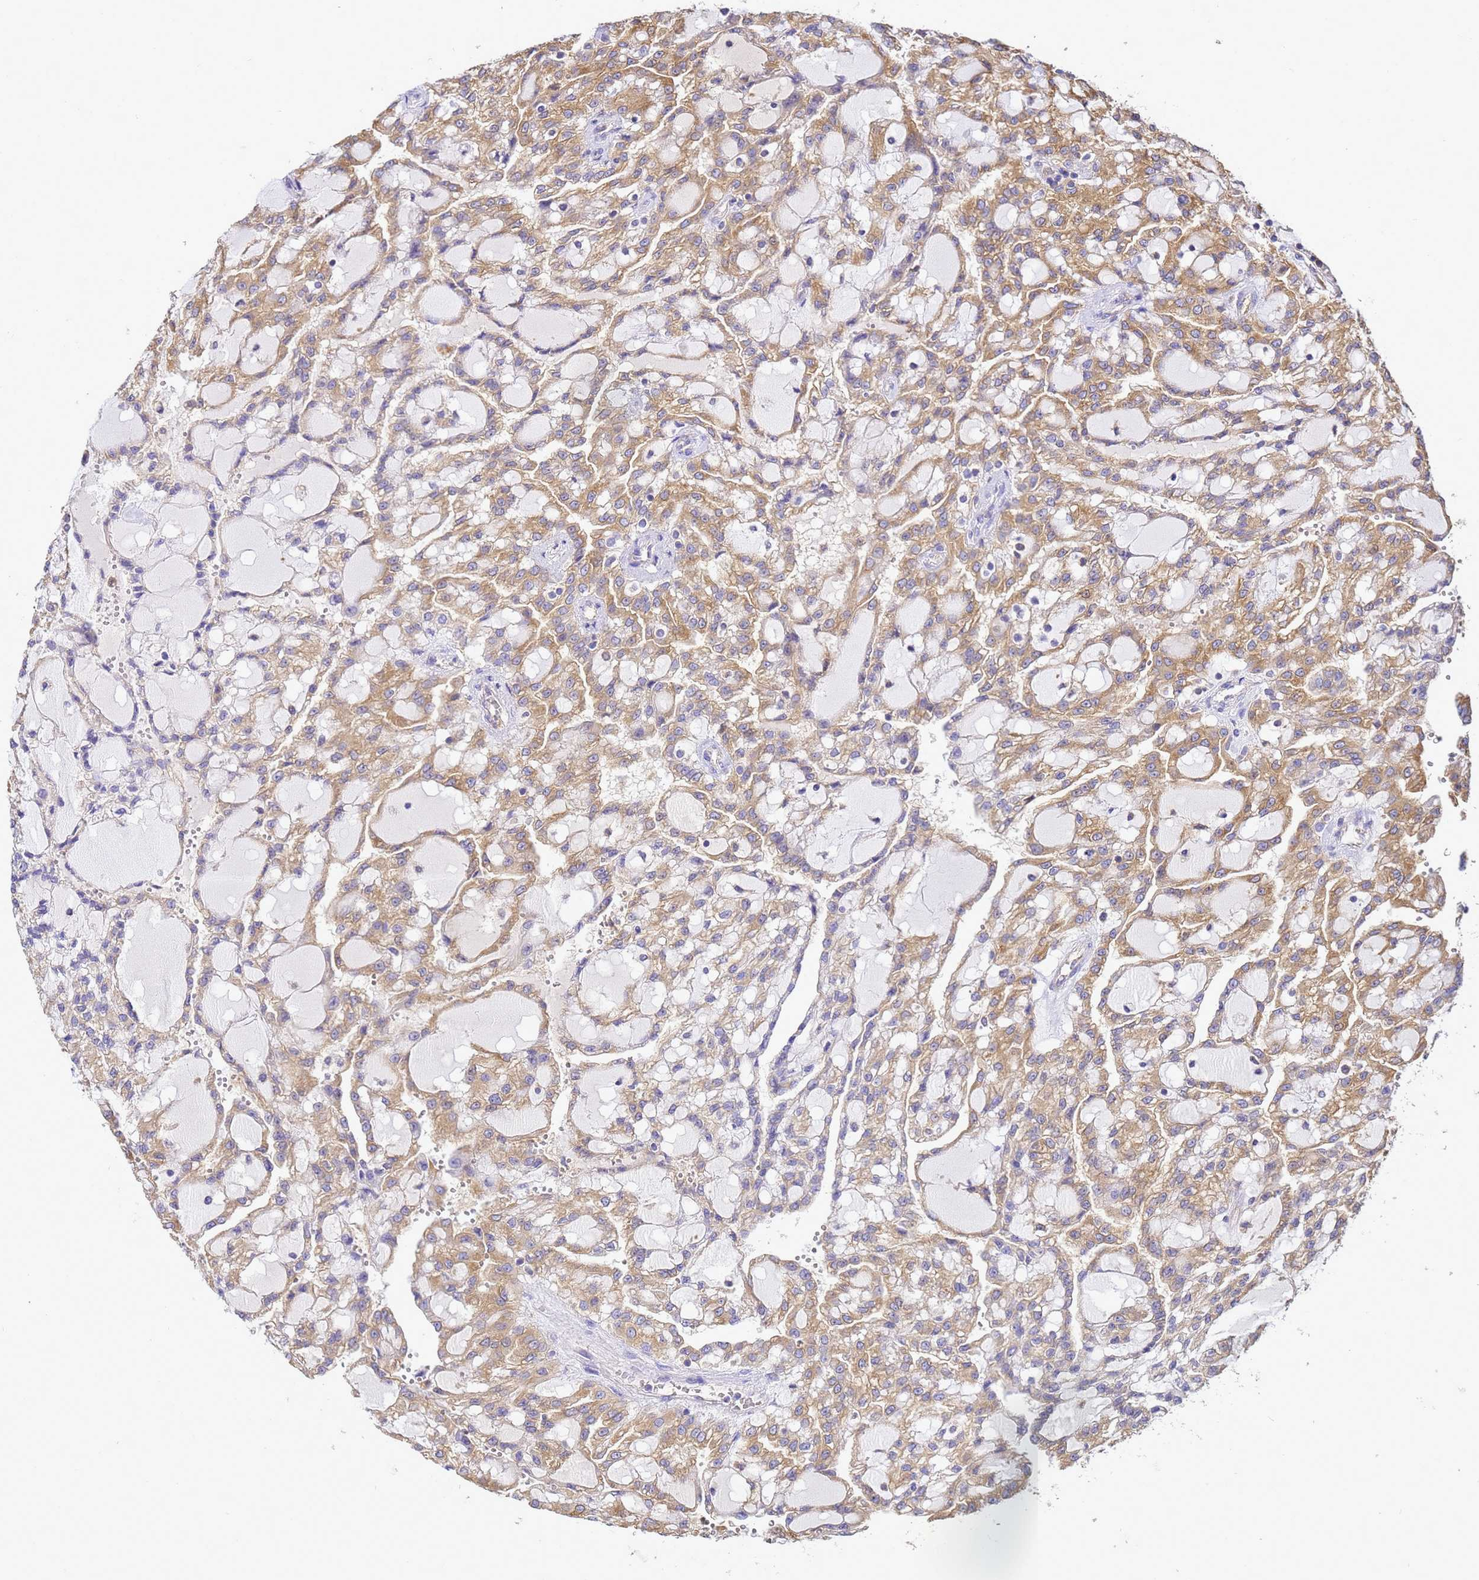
{"staining": {"intensity": "moderate", "quantity": ">75%", "location": "cytoplasmic/membranous"}, "tissue": "renal cancer", "cell_type": "Tumor cells", "image_type": "cancer", "snomed": [{"axis": "morphology", "description": "Adenocarcinoma, NOS"}, {"axis": "topography", "description": "Kidney"}], "caption": "Brown immunohistochemical staining in adenocarcinoma (renal) demonstrates moderate cytoplasmic/membranous positivity in about >75% of tumor cells.", "gene": "NARS1", "patient": {"sex": "male", "age": 63}}